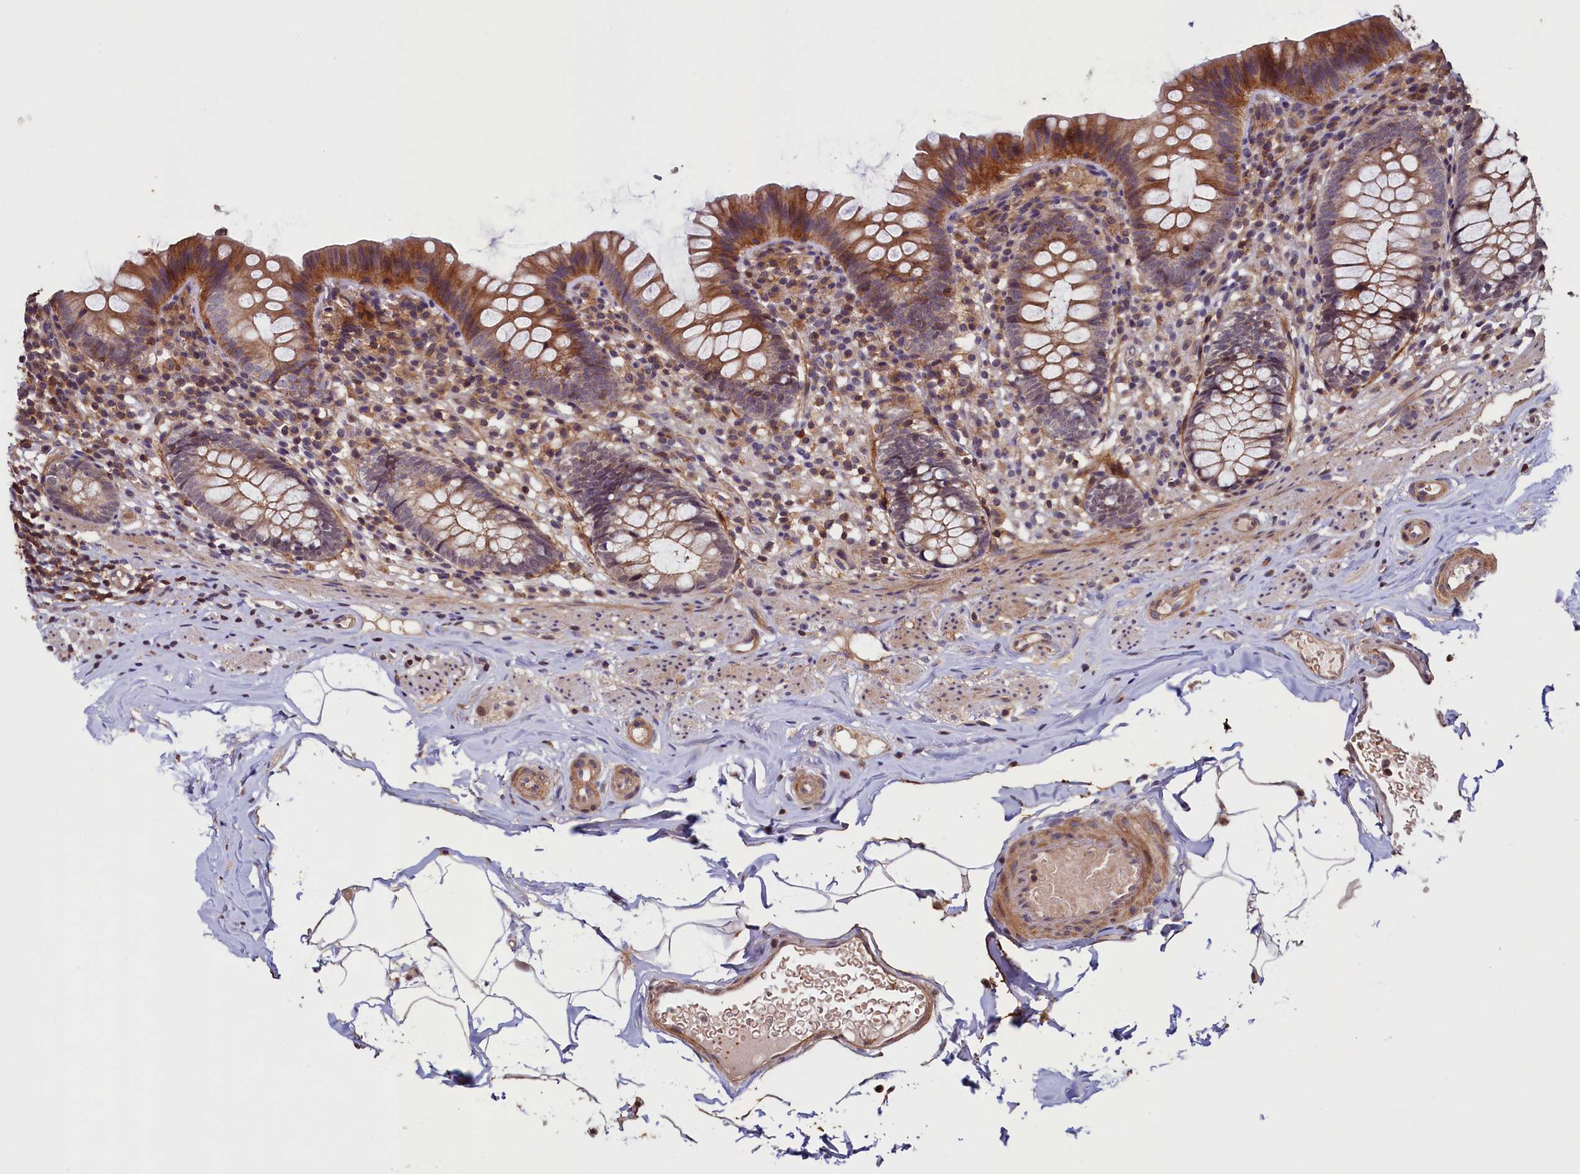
{"staining": {"intensity": "moderate", "quantity": "25%-75%", "location": "cytoplasmic/membranous"}, "tissue": "appendix", "cell_type": "Glandular cells", "image_type": "normal", "snomed": [{"axis": "morphology", "description": "Normal tissue, NOS"}, {"axis": "topography", "description": "Appendix"}], "caption": "Immunohistochemistry (IHC) of benign human appendix reveals medium levels of moderate cytoplasmic/membranous positivity in about 25%-75% of glandular cells.", "gene": "DUOXA1", "patient": {"sex": "male", "age": 55}}